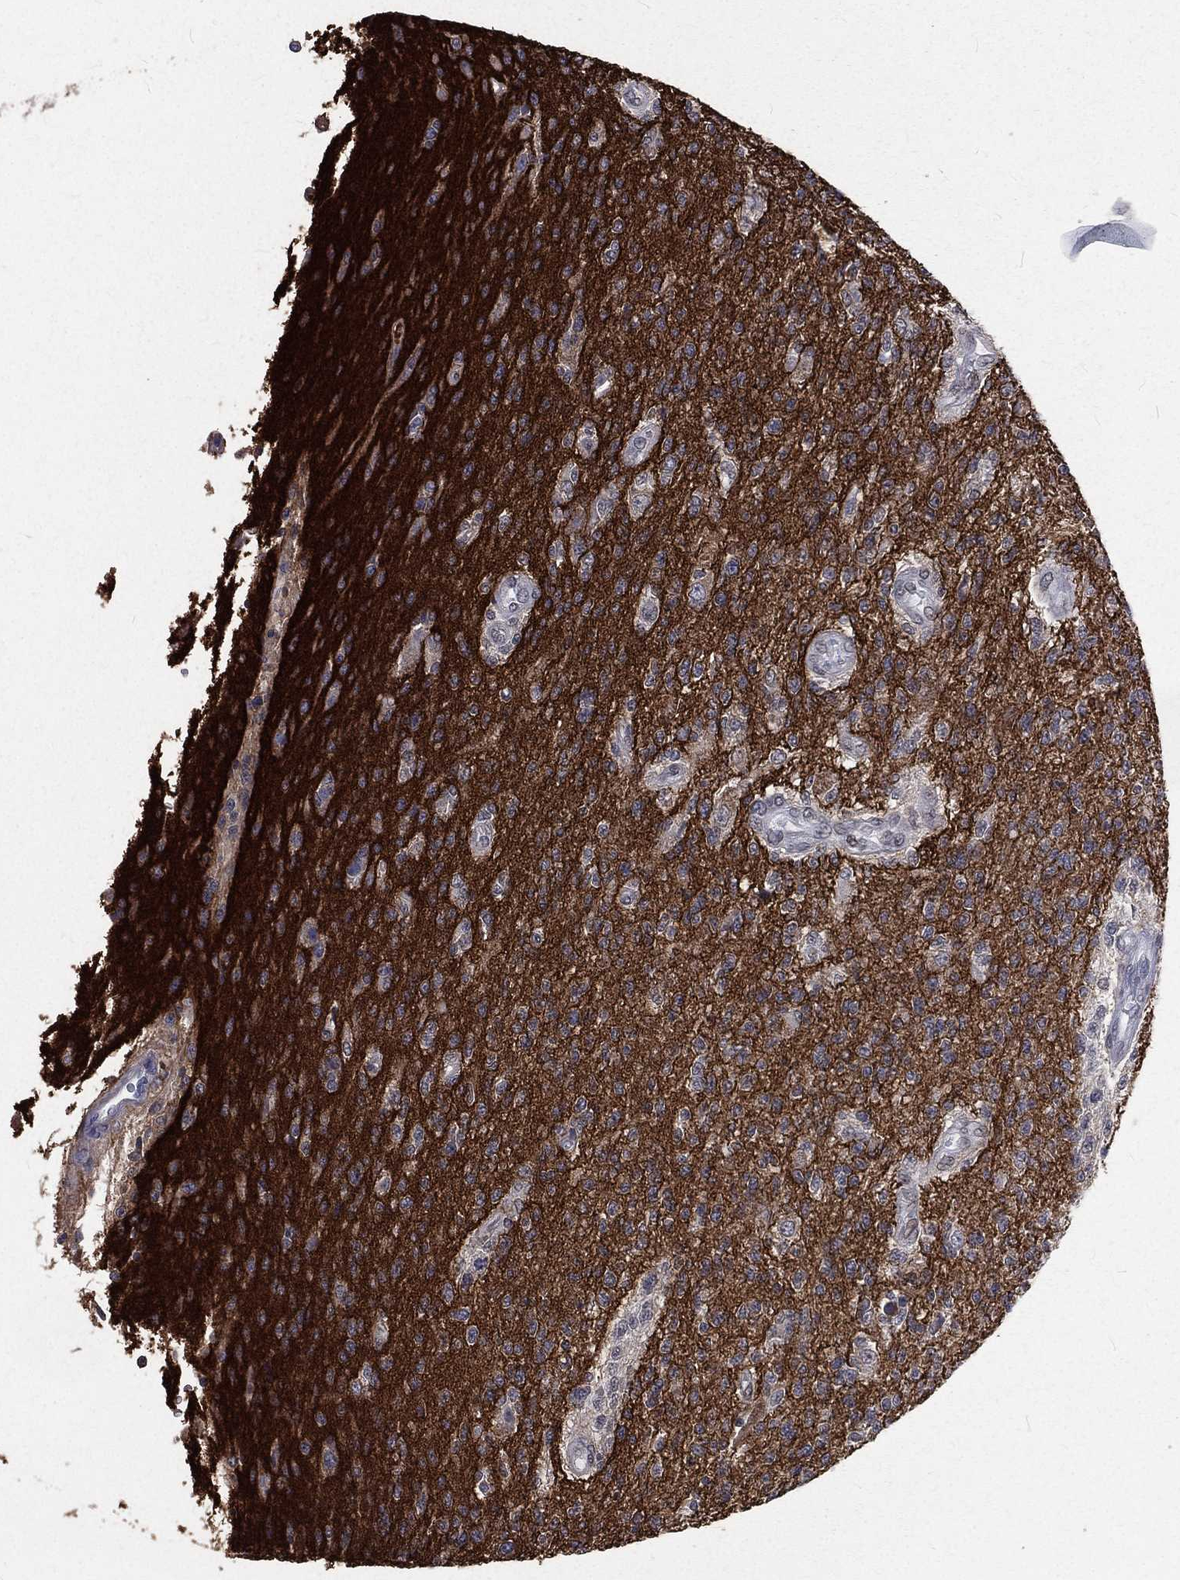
{"staining": {"intensity": "negative", "quantity": "none", "location": "none"}, "tissue": "glioma", "cell_type": "Tumor cells", "image_type": "cancer", "snomed": [{"axis": "morphology", "description": "Glioma, malignant, High grade"}, {"axis": "topography", "description": "Brain"}], "caption": "Tumor cells show no significant expression in glioma.", "gene": "BASP1", "patient": {"sex": "male", "age": 56}}